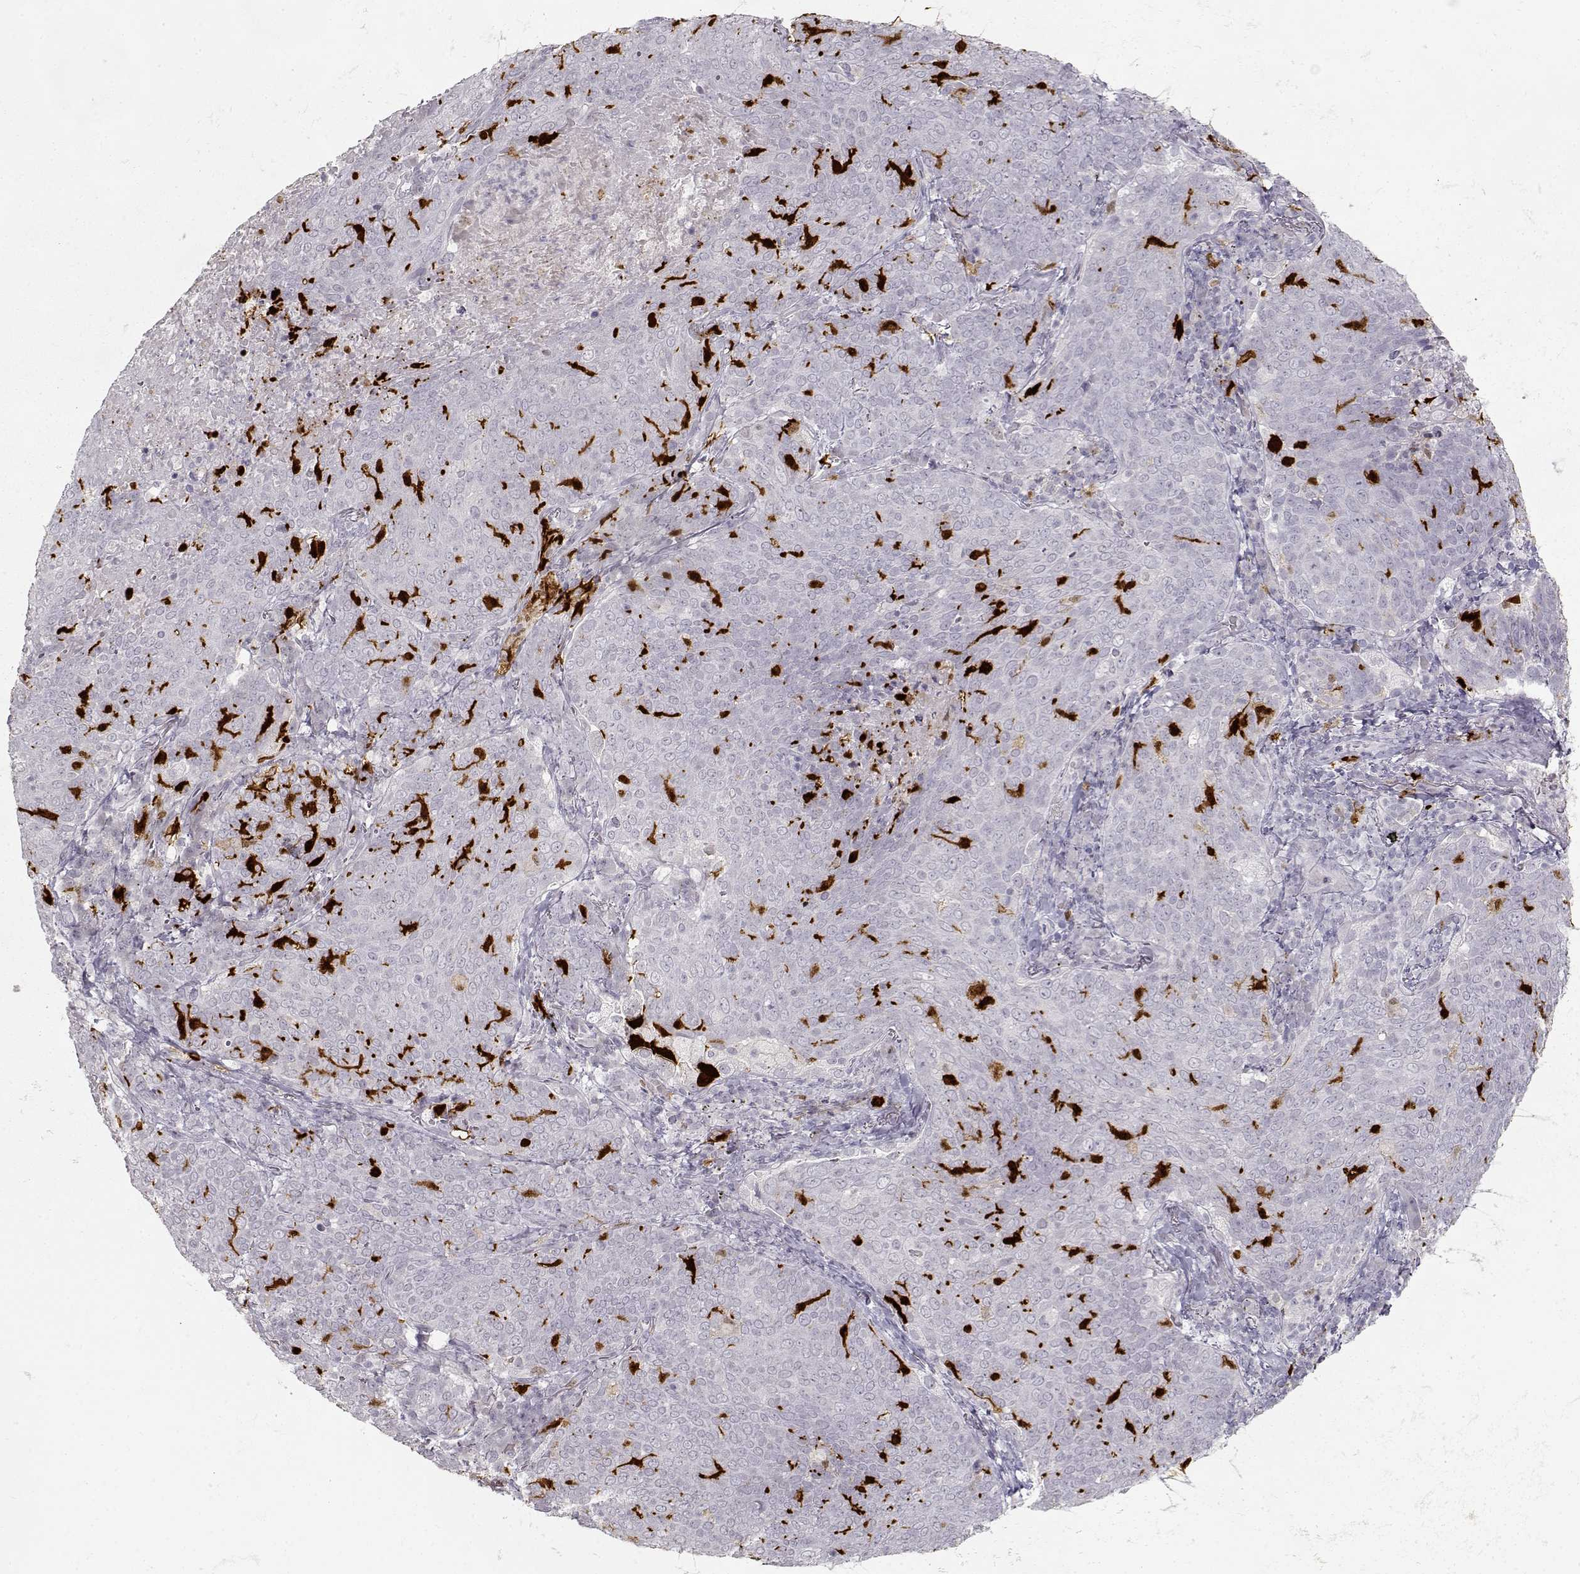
{"staining": {"intensity": "negative", "quantity": "none", "location": "none"}, "tissue": "lung cancer", "cell_type": "Tumor cells", "image_type": "cancer", "snomed": [{"axis": "morphology", "description": "Squamous cell carcinoma, NOS"}, {"axis": "topography", "description": "Lung"}], "caption": "Tumor cells show no significant protein positivity in lung cancer (squamous cell carcinoma). (Stains: DAB IHC with hematoxylin counter stain, Microscopy: brightfield microscopy at high magnification).", "gene": "S100B", "patient": {"sex": "male", "age": 82}}